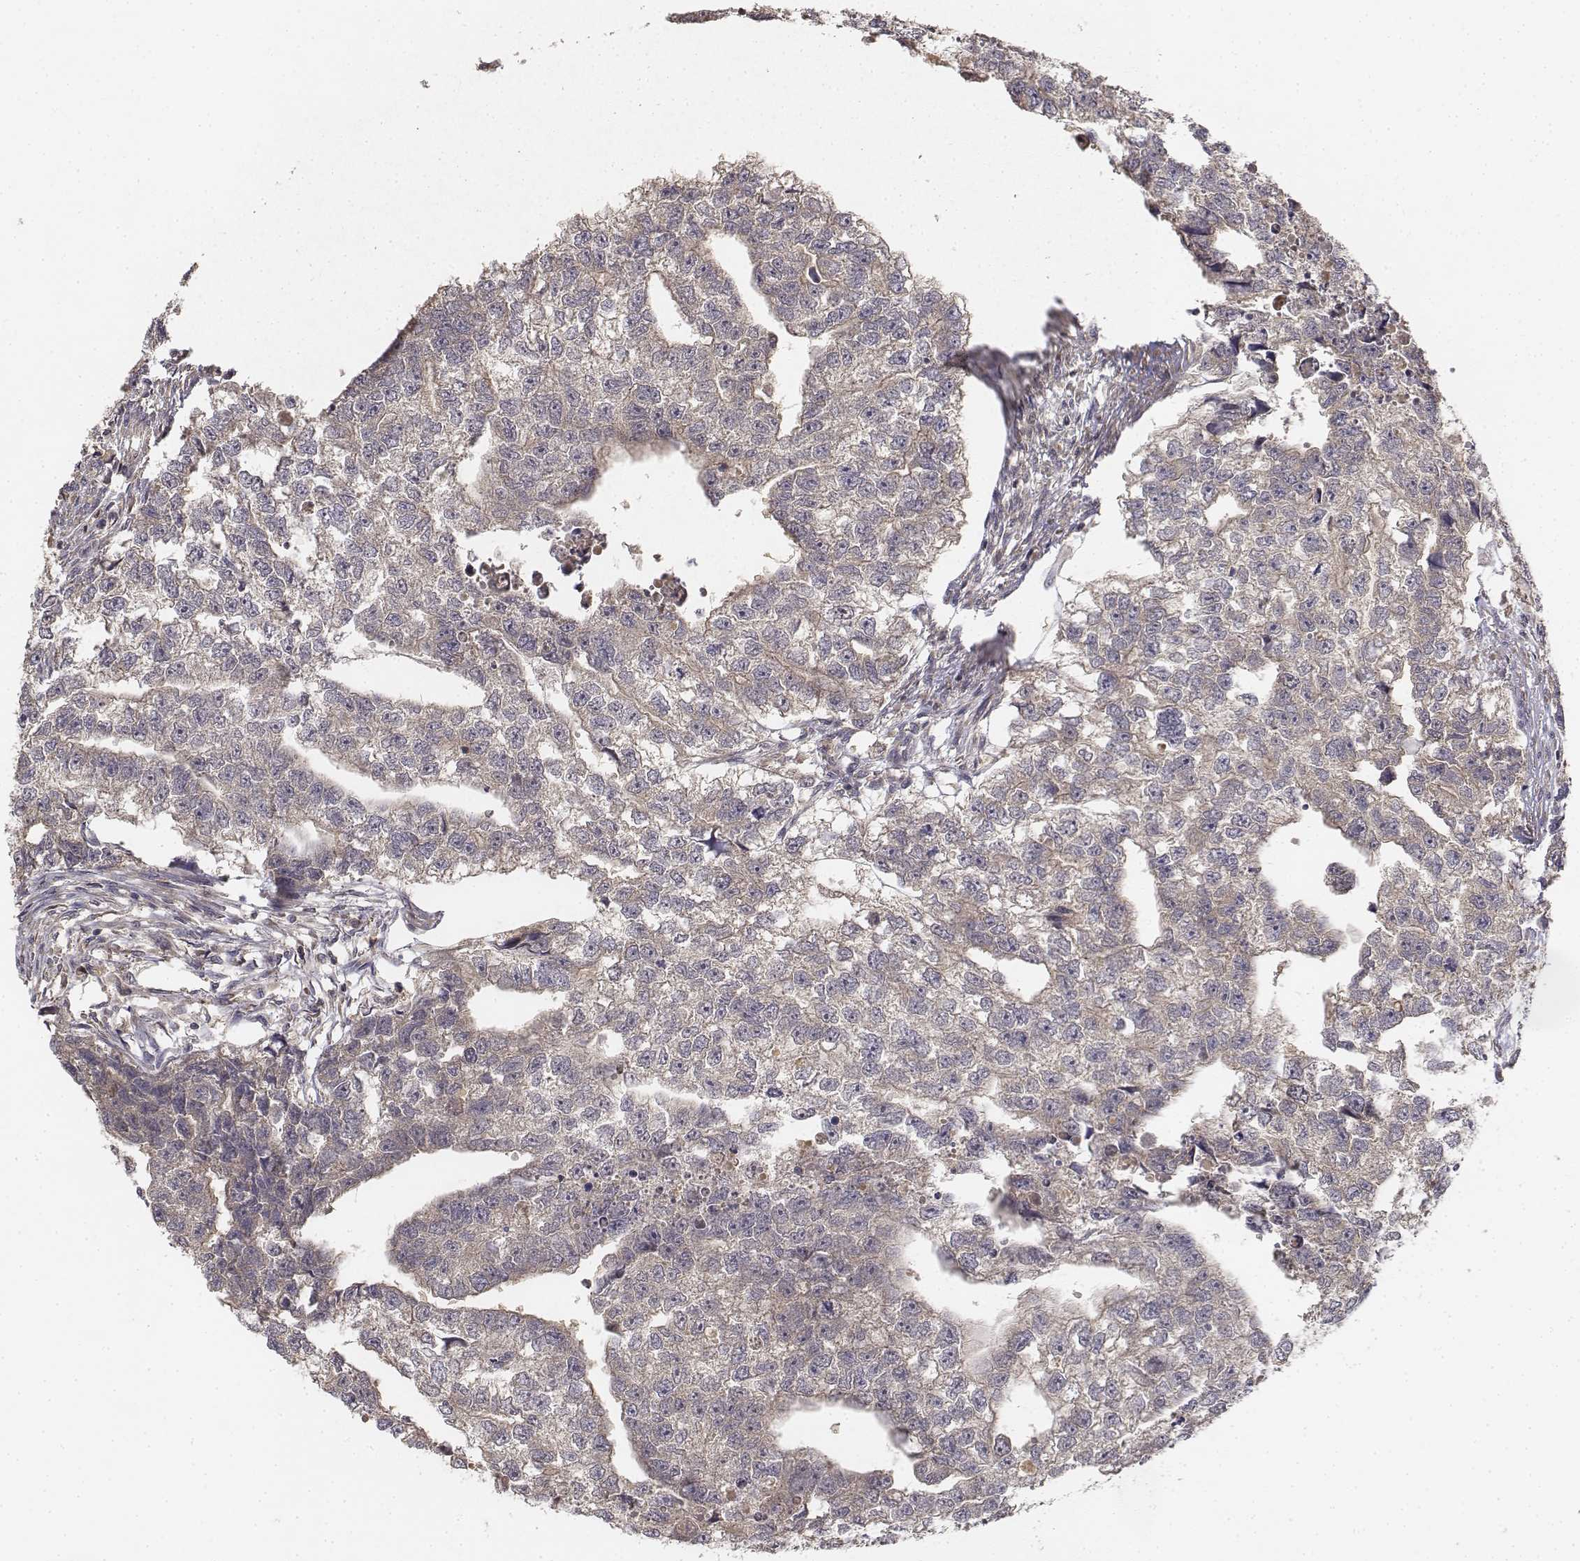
{"staining": {"intensity": "weak", "quantity": "<25%", "location": "cytoplasmic/membranous"}, "tissue": "testis cancer", "cell_type": "Tumor cells", "image_type": "cancer", "snomed": [{"axis": "morphology", "description": "Carcinoma, Embryonal, NOS"}, {"axis": "morphology", "description": "Teratoma, malignant, NOS"}, {"axis": "topography", "description": "Testis"}], "caption": "DAB (3,3'-diaminobenzidine) immunohistochemical staining of human testis teratoma (malignant) demonstrates no significant staining in tumor cells.", "gene": "FBXO21", "patient": {"sex": "male", "age": 44}}